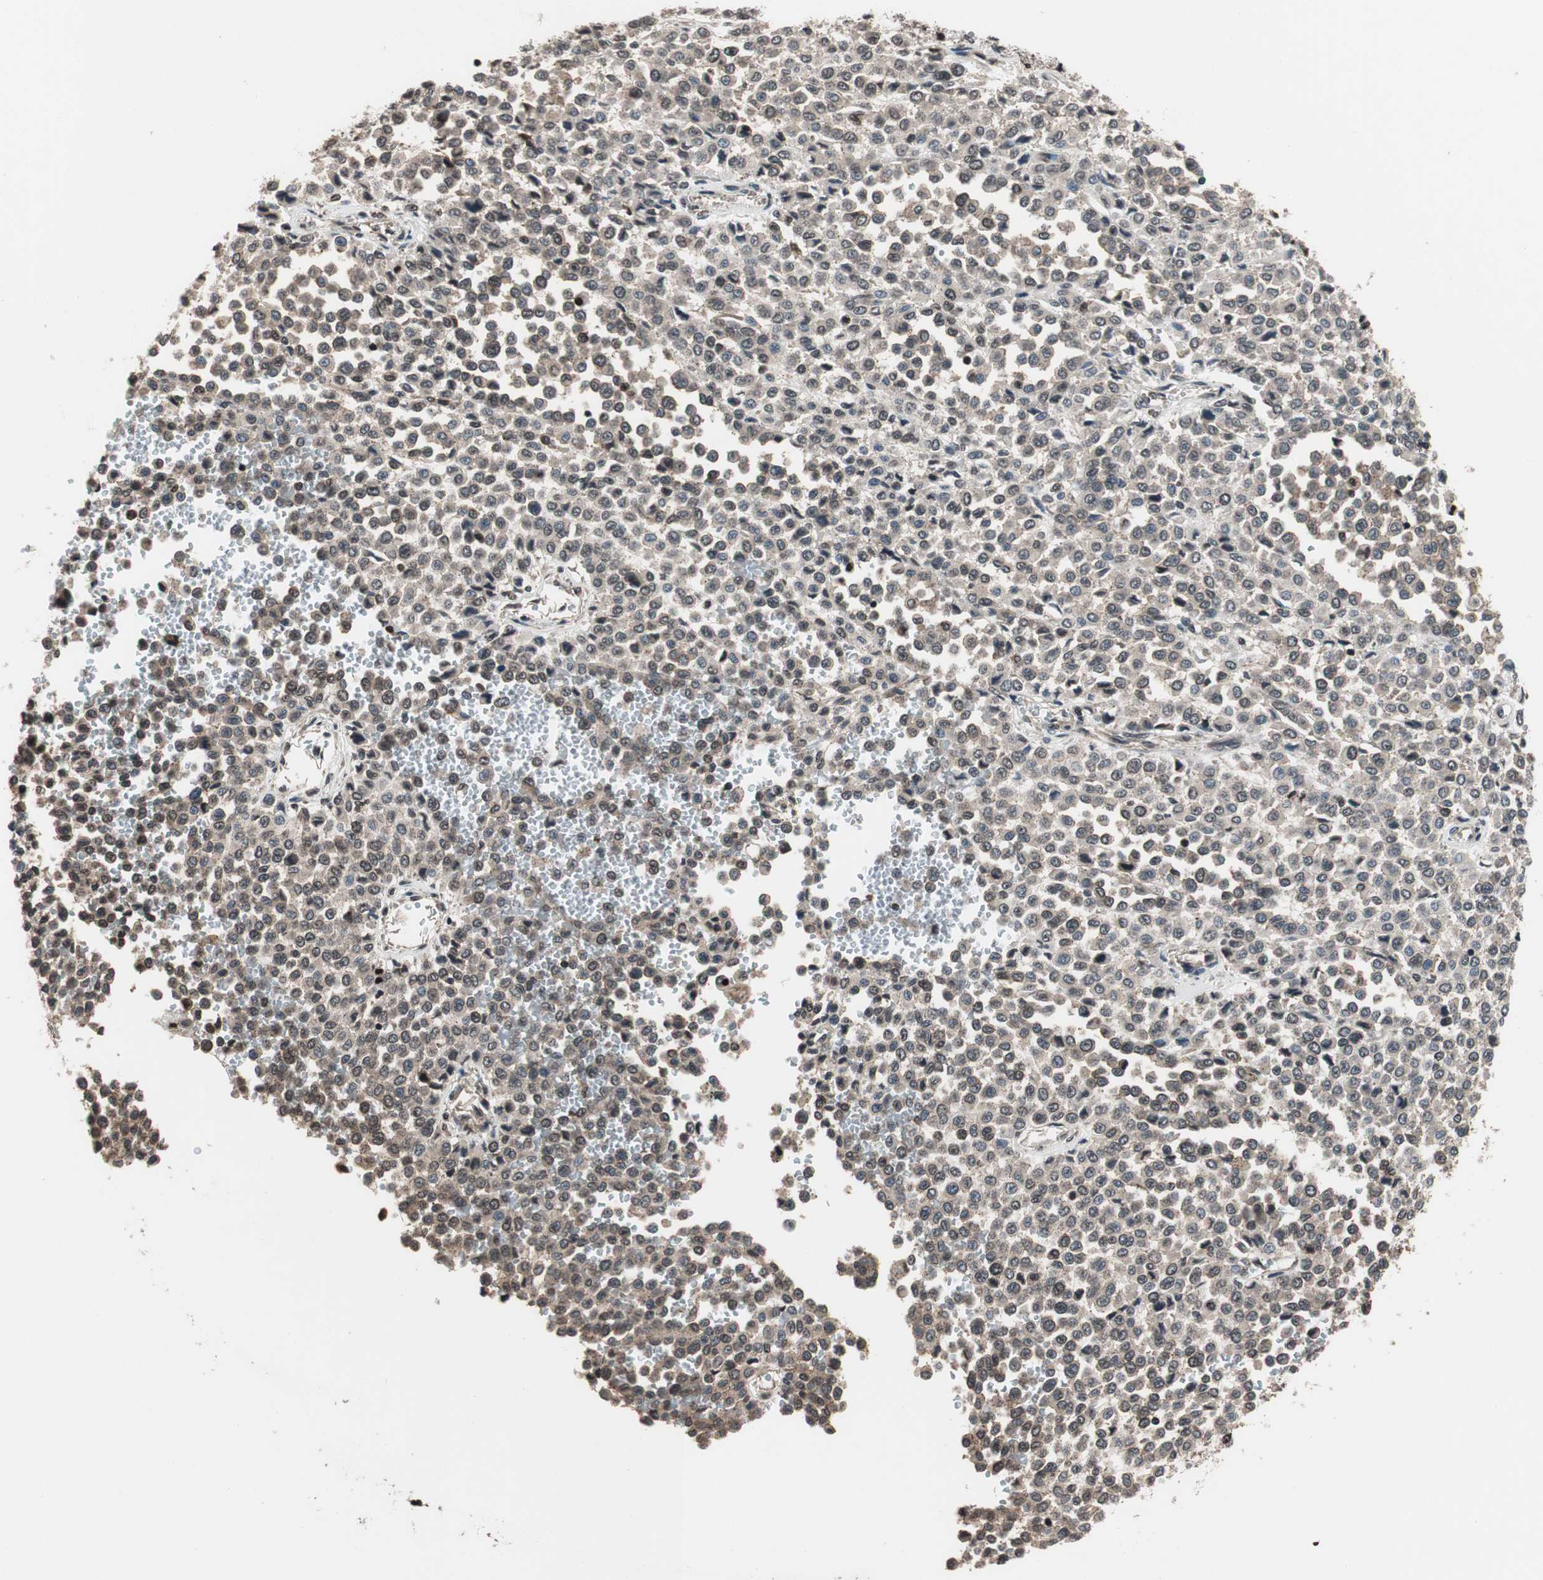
{"staining": {"intensity": "weak", "quantity": ">75%", "location": "cytoplasmic/membranous,nuclear"}, "tissue": "melanoma", "cell_type": "Tumor cells", "image_type": "cancer", "snomed": [{"axis": "morphology", "description": "Malignant melanoma, Metastatic site"}, {"axis": "topography", "description": "Pancreas"}], "caption": "Protein staining reveals weak cytoplasmic/membranous and nuclear expression in approximately >75% of tumor cells in malignant melanoma (metastatic site).", "gene": "RFC1", "patient": {"sex": "female", "age": 30}}